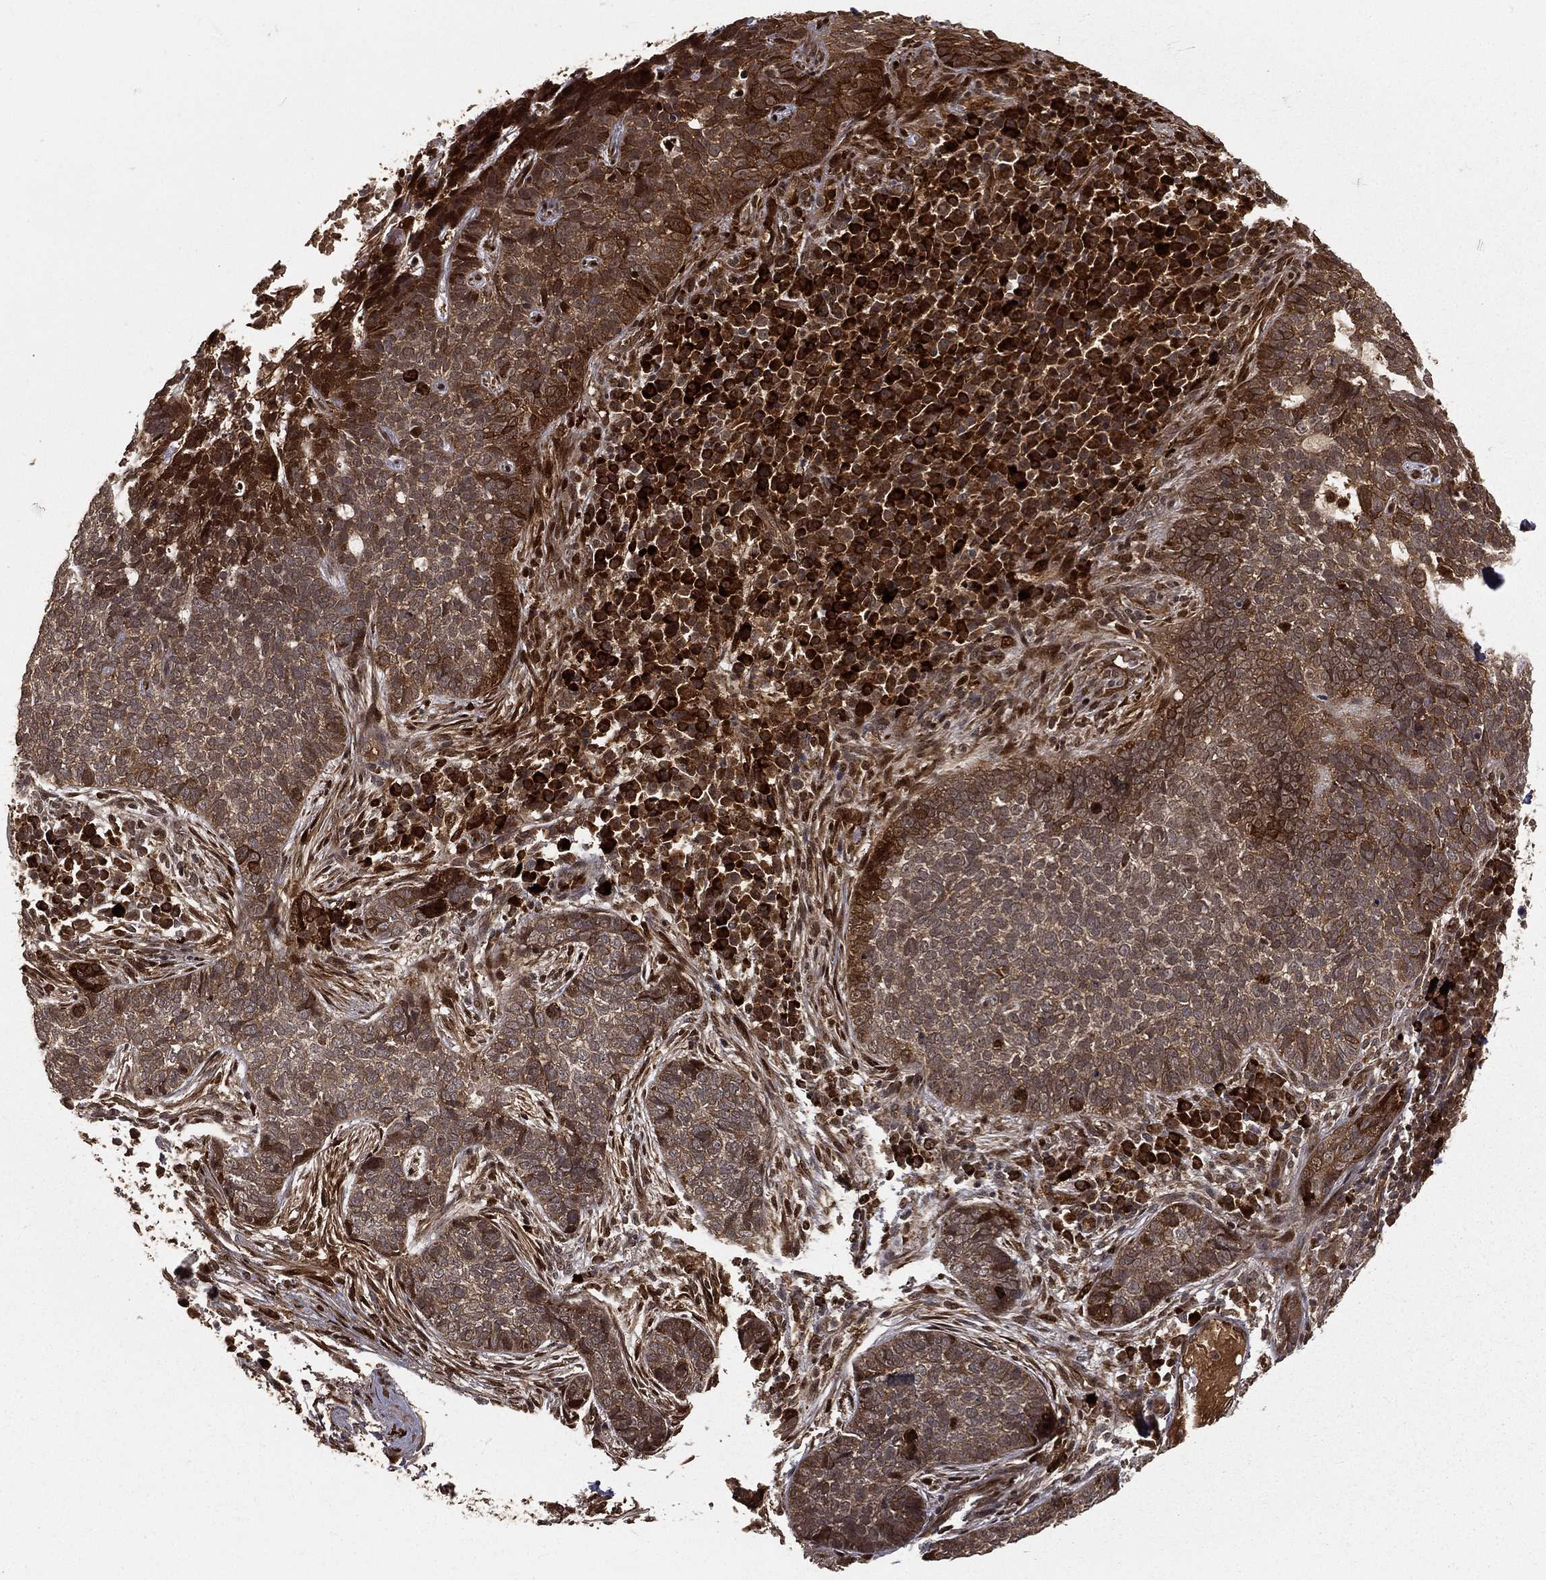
{"staining": {"intensity": "strong", "quantity": "25%-75%", "location": "cytoplasmic/membranous,nuclear"}, "tissue": "skin cancer", "cell_type": "Tumor cells", "image_type": "cancer", "snomed": [{"axis": "morphology", "description": "Basal cell carcinoma"}, {"axis": "topography", "description": "Skin"}], "caption": "DAB (3,3'-diaminobenzidine) immunohistochemical staining of human basal cell carcinoma (skin) shows strong cytoplasmic/membranous and nuclear protein expression in approximately 25%-75% of tumor cells. (Brightfield microscopy of DAB IHC at high magnification).", "gene": "MAPK1", "patient": {"sex": "female", "age": 69}}